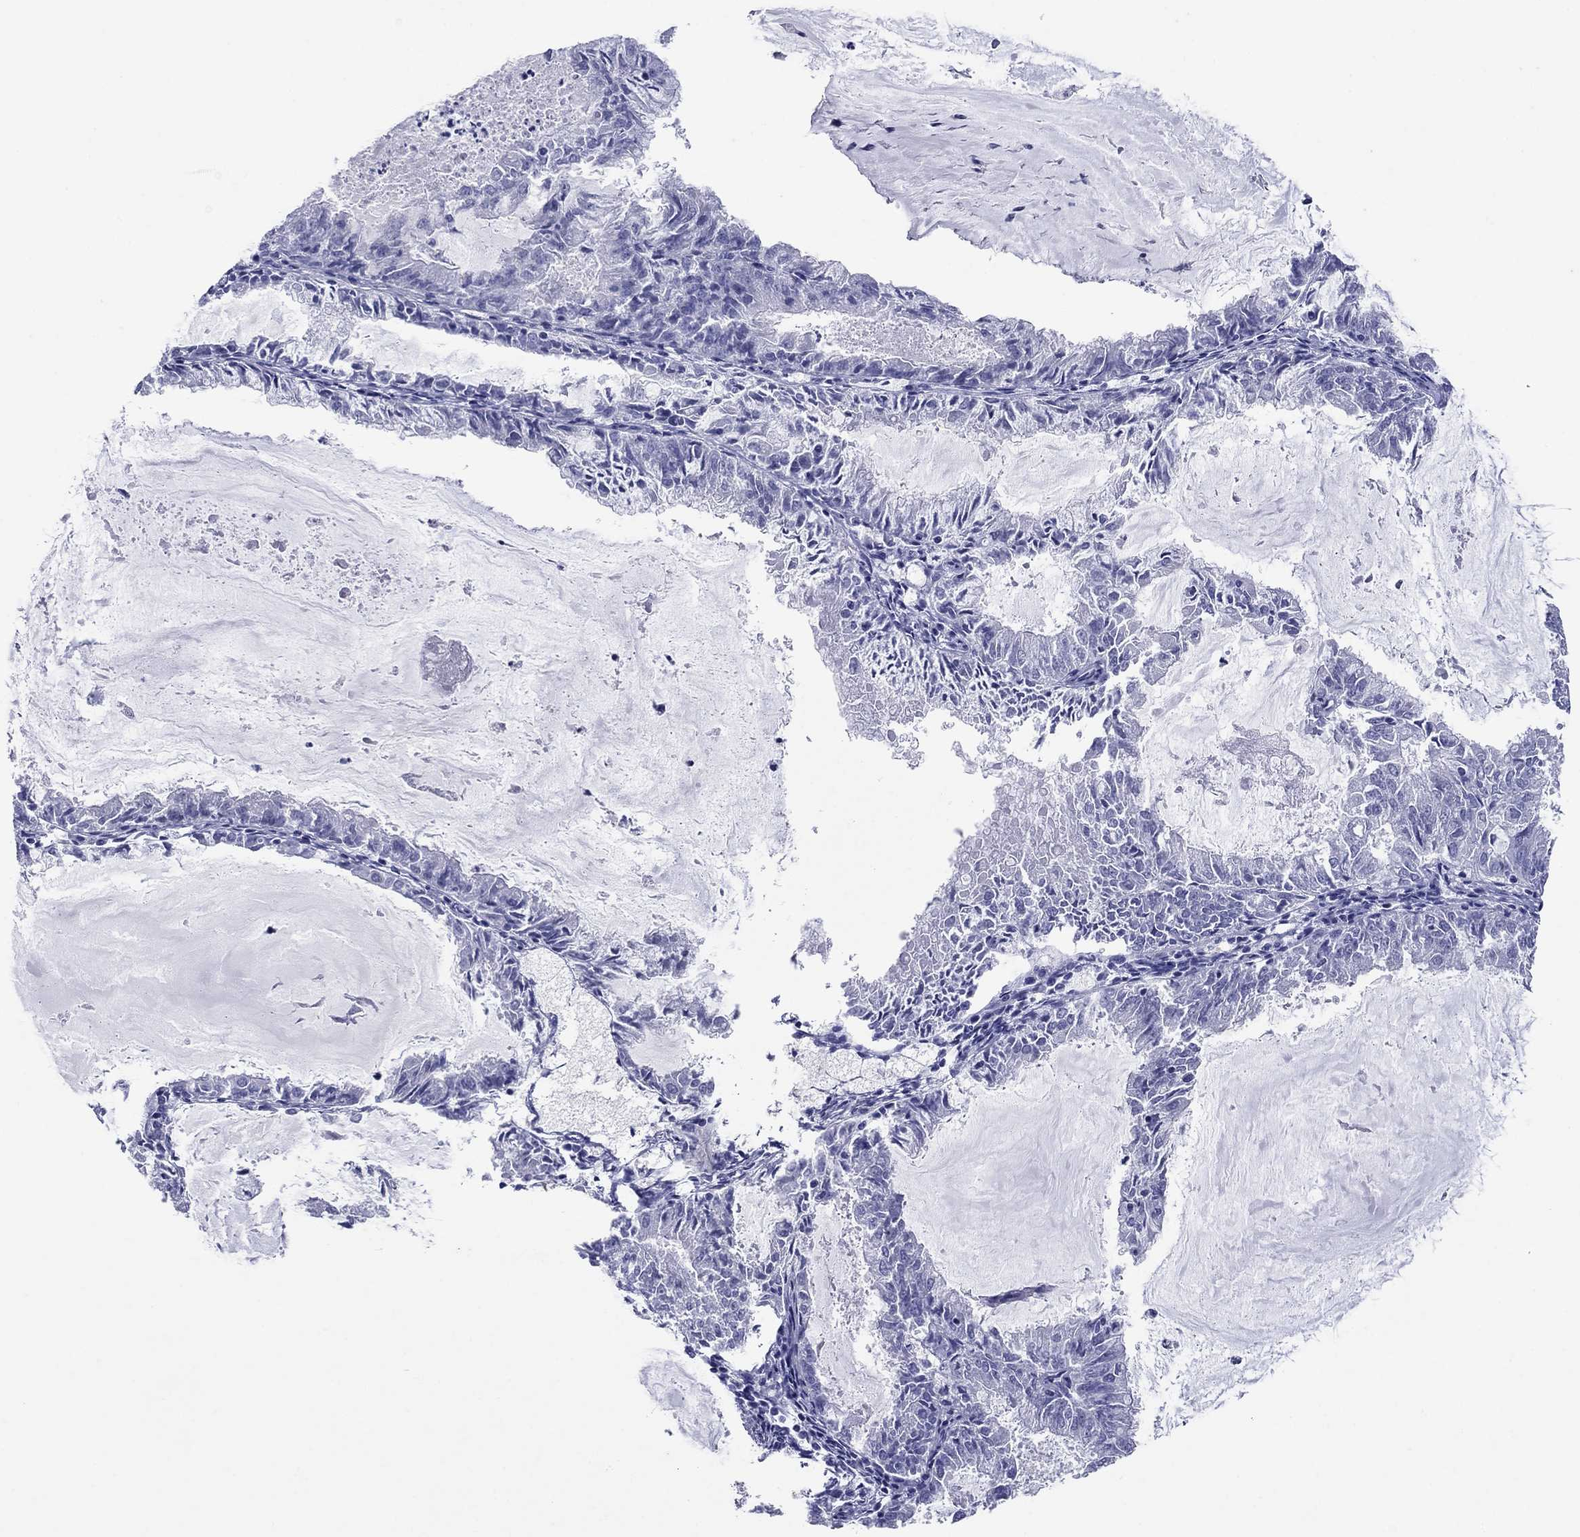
{"staining": {"intensity": "negative", "quantity": "none", "location": "none"}, "tissue": "endometrial cancer", "cell_type": "Tumor cells", "image_type": "cancer", "snomed": [{"axis": "morphology", "description": "Adenocarcinoma, NOS"}, {"axis": "topography", "description": "Endometrium"}], "caption": "Tumor cells are negative for protein expression in human endometrial cancer.", "gene": "ATP4A", "patient": {"sex": "female", "age": 57}}